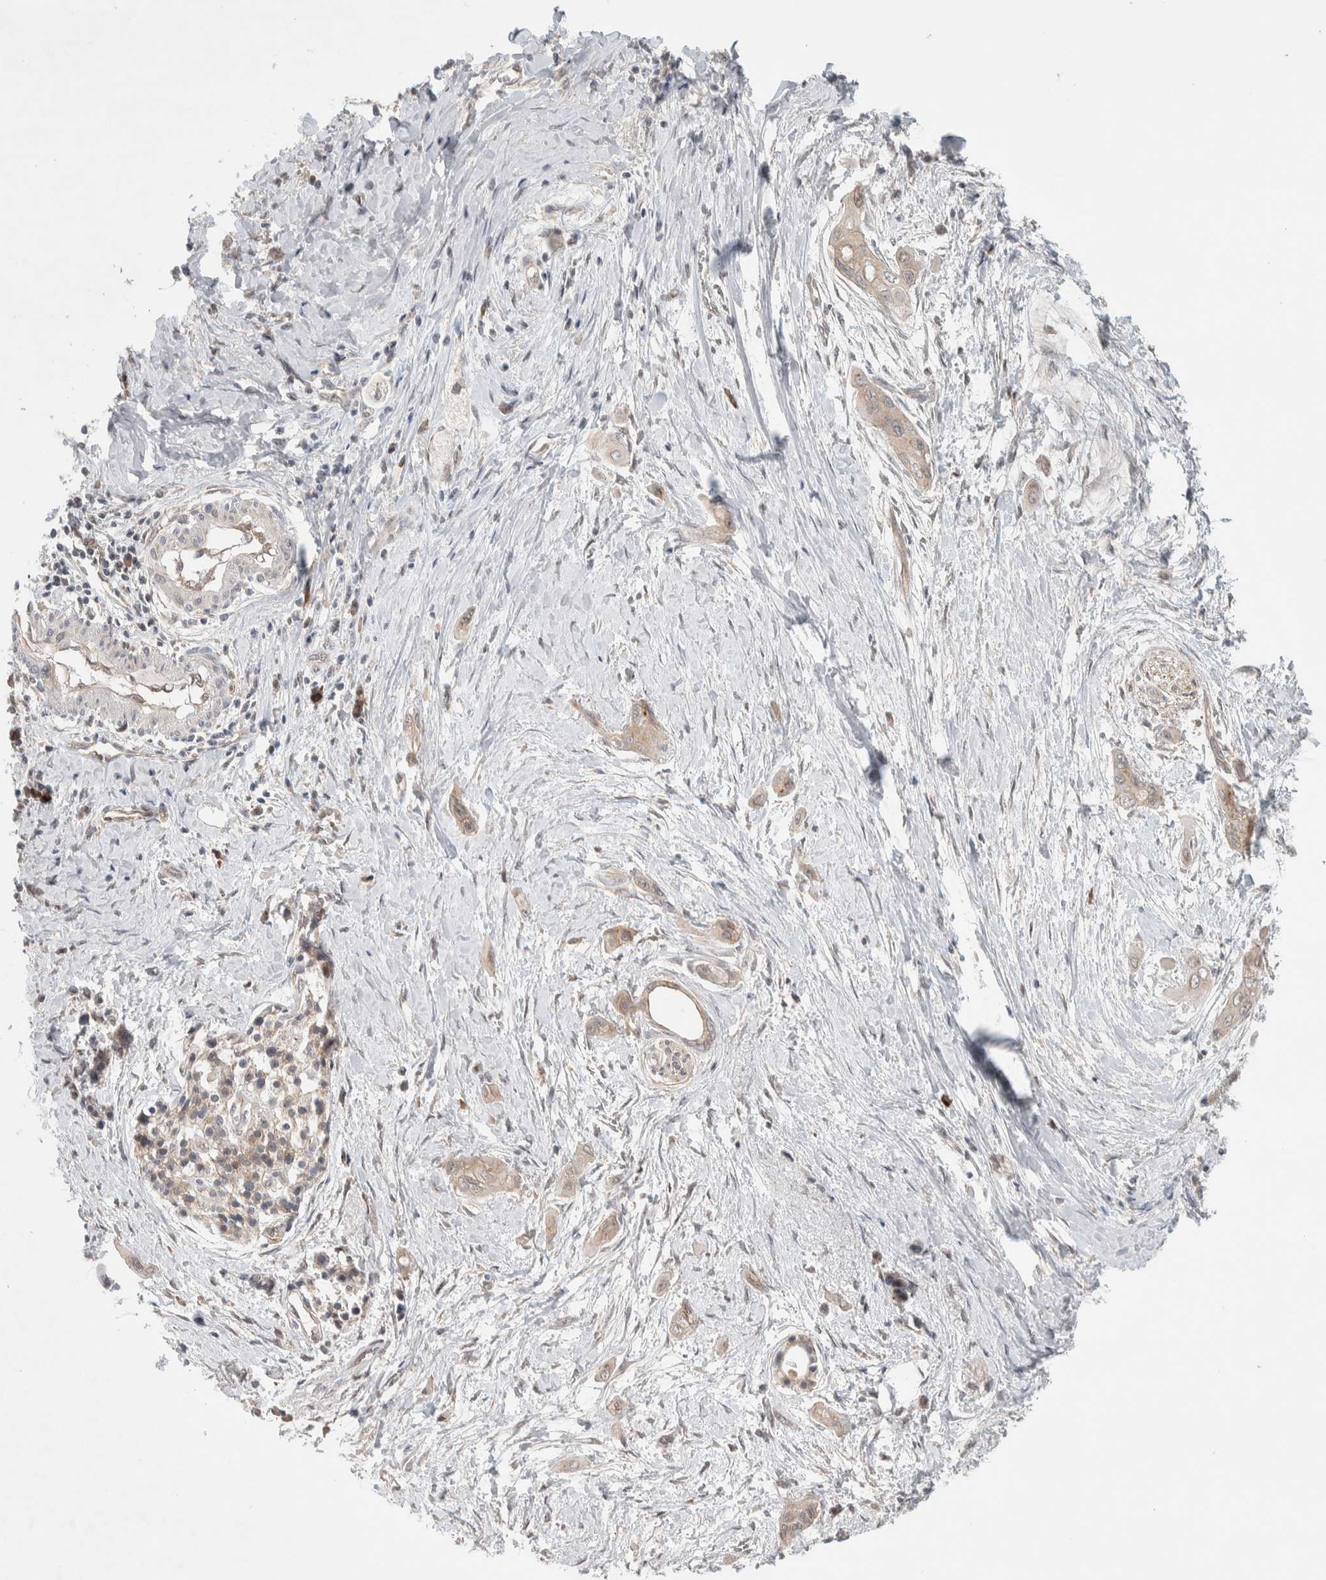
{"staining": {"intensity": "moderate", "quantity": "25%-75%", "location": "cytoplasmic/membranous"}, "tissue": "pancreatic cancer", "cell_type": "Tumor cells", "image_type": "cancer", "snomed": [{"axis": "morphology", "description": "Adenocarcinoma, NOS"}, {"axis": "topography", "description": "Pancreas"}], "caption": "Protein staining of pancreatic cancer tissue shows moderate cytoplasmic/membranous positivity in about 25%-75% of tumor cells.", "gene": "DEPTOR", "patient": {"sex": "male", "age": 59}}